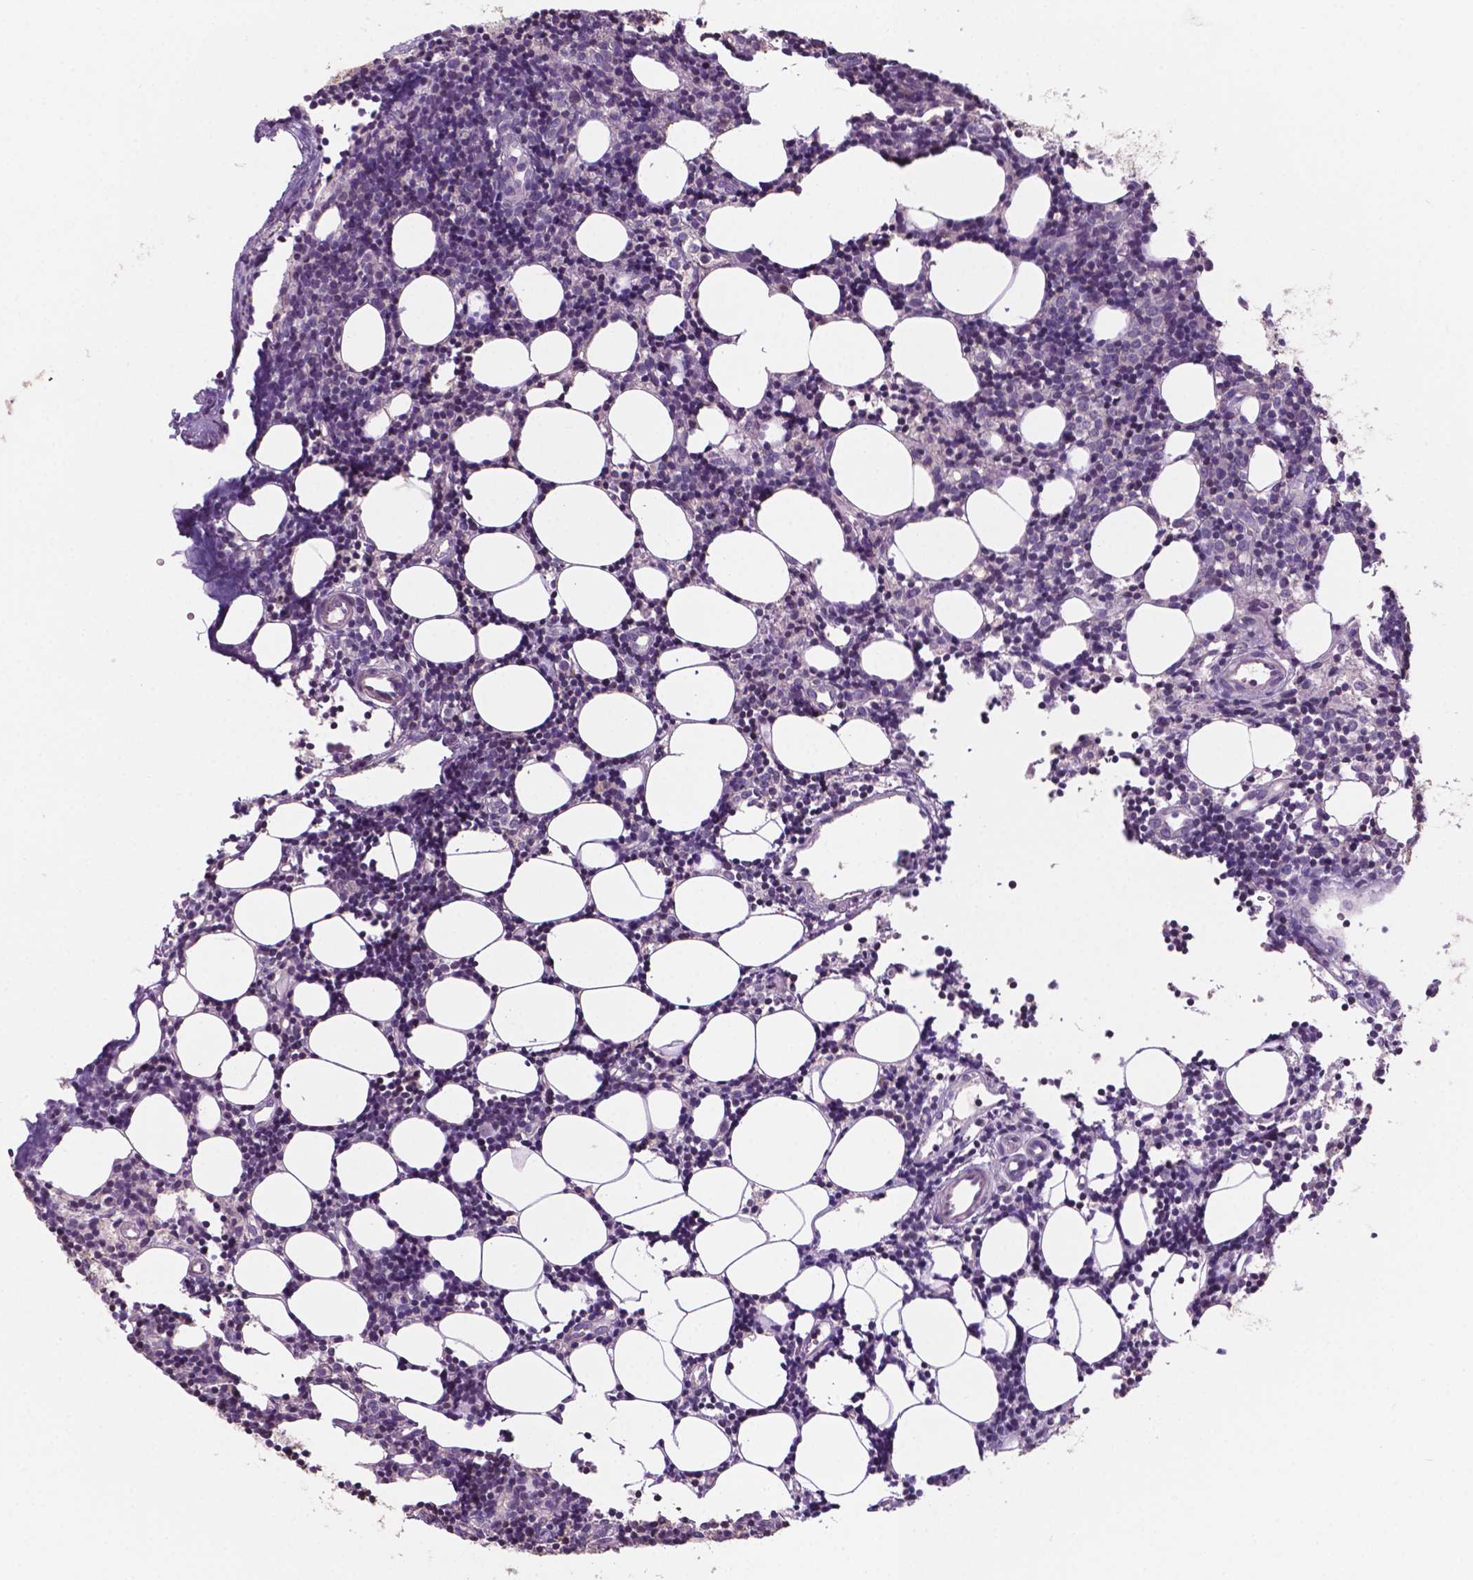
{"staining": {"intensity": "negative", "quantity": "none", "location": "none"}, "tissue": "lymph node", "cell_type": "Germinal center cells", "image_type": "normal", "snomed": [{"axis": "morphology", "description": "Normal tissue, NOS"}, {"axis": "topography", "description": "Lymph node"}], "caption": "High power microscopy histopathology image of an IHC photomicrograph of benign lymph node, revealing no significant staining in germinal center cells.", "gene": "SBSN", "patient": {"sex": "female", "age": 41}}